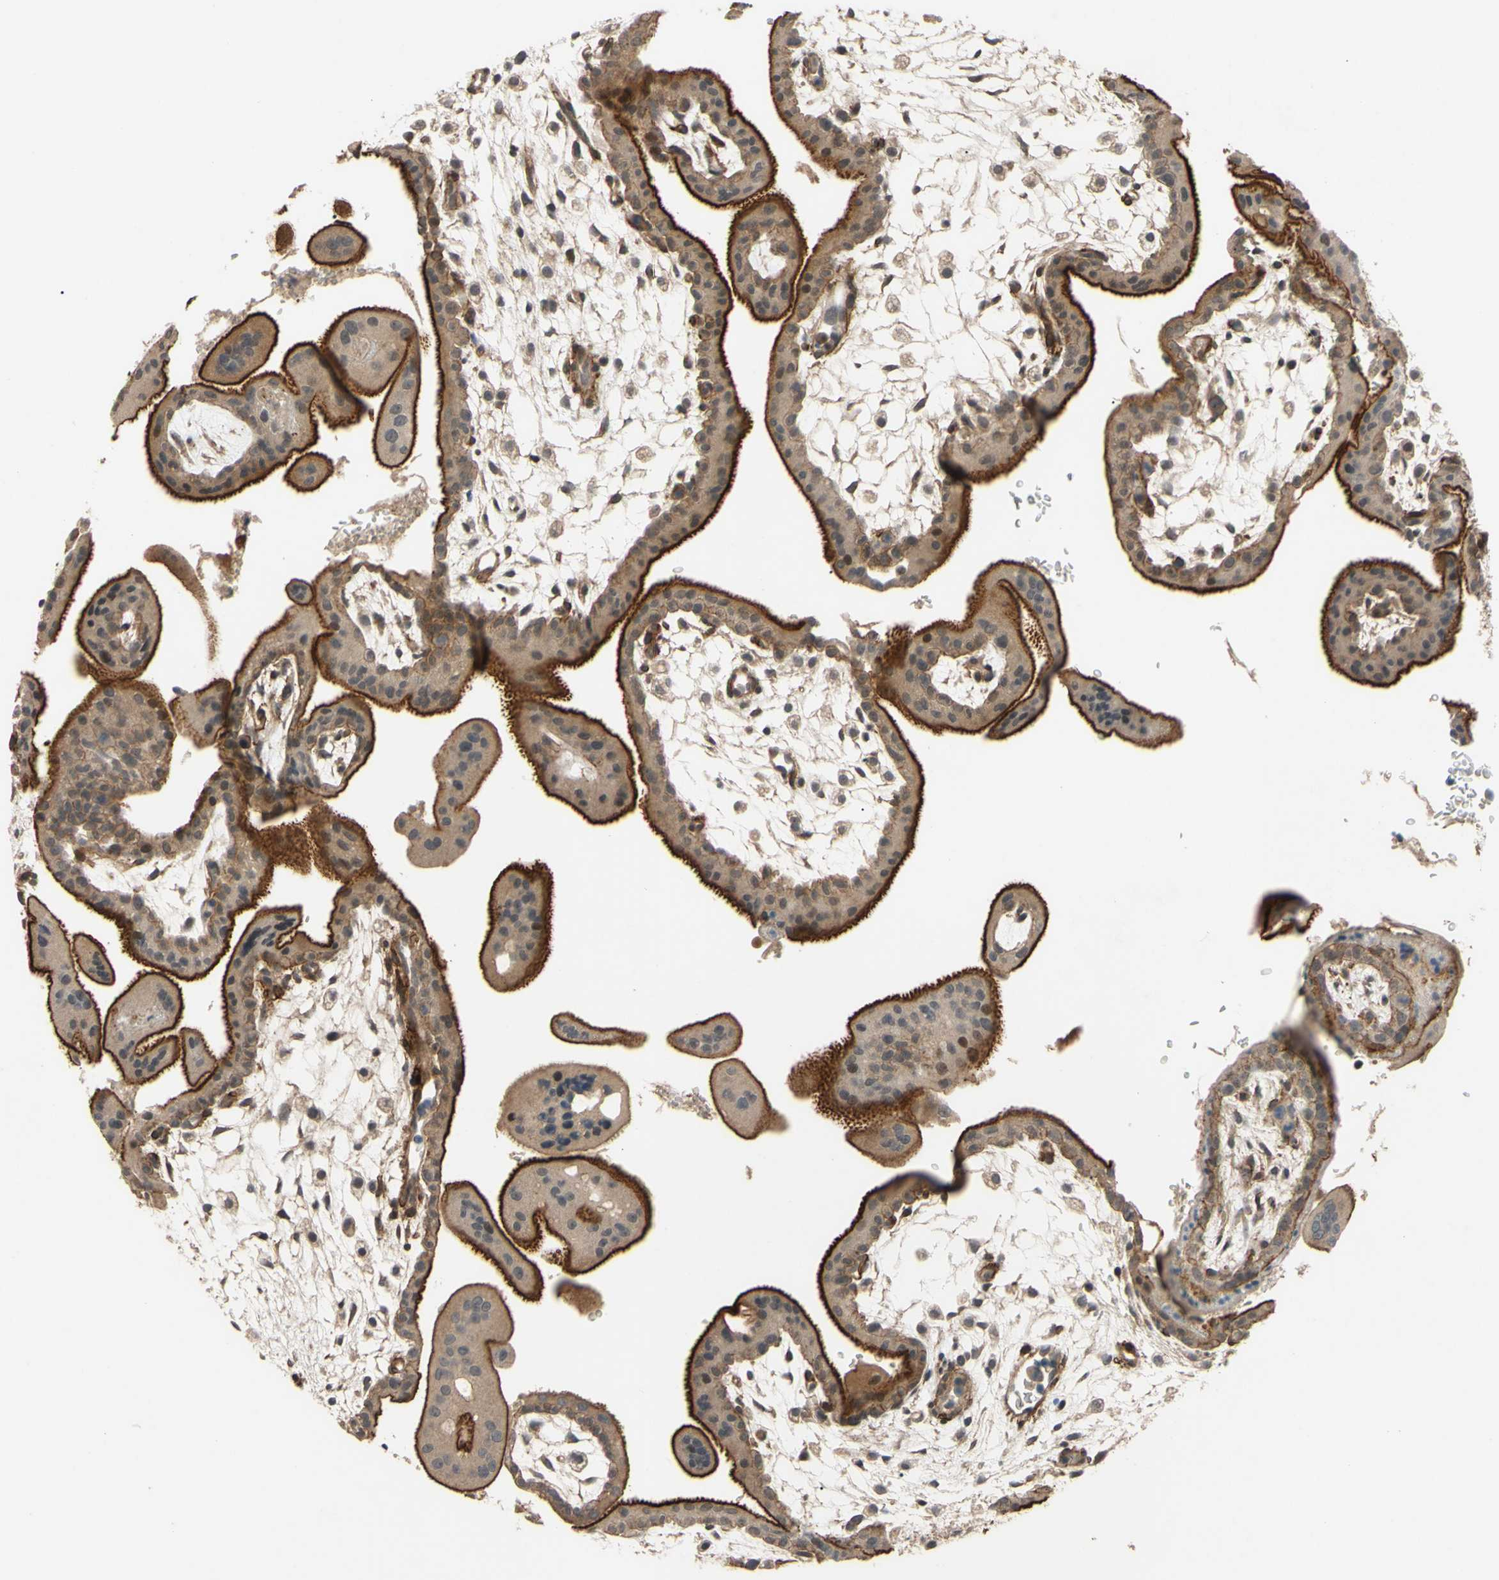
{"staining": {"intensity": "weak", "quantity": "25%-75%", "location": "cytoplasmic/membranous,nuclear"}, "tissue": "placenta", "cell_type": "Decidual cells", "image_type": "normal", "snomed": [{"axis": "morphology", "description": "Normal tissue, NOS"}, {"axis": "topography", "description": "Placenta"}], "caption": "The immunohistochemical stain labels weak cytoplasmic/membranous,nuclear staining in decidual cells of unremarkable placenta.", "gene": "ALK", "patient": {"sex": "female", "age": 35}}